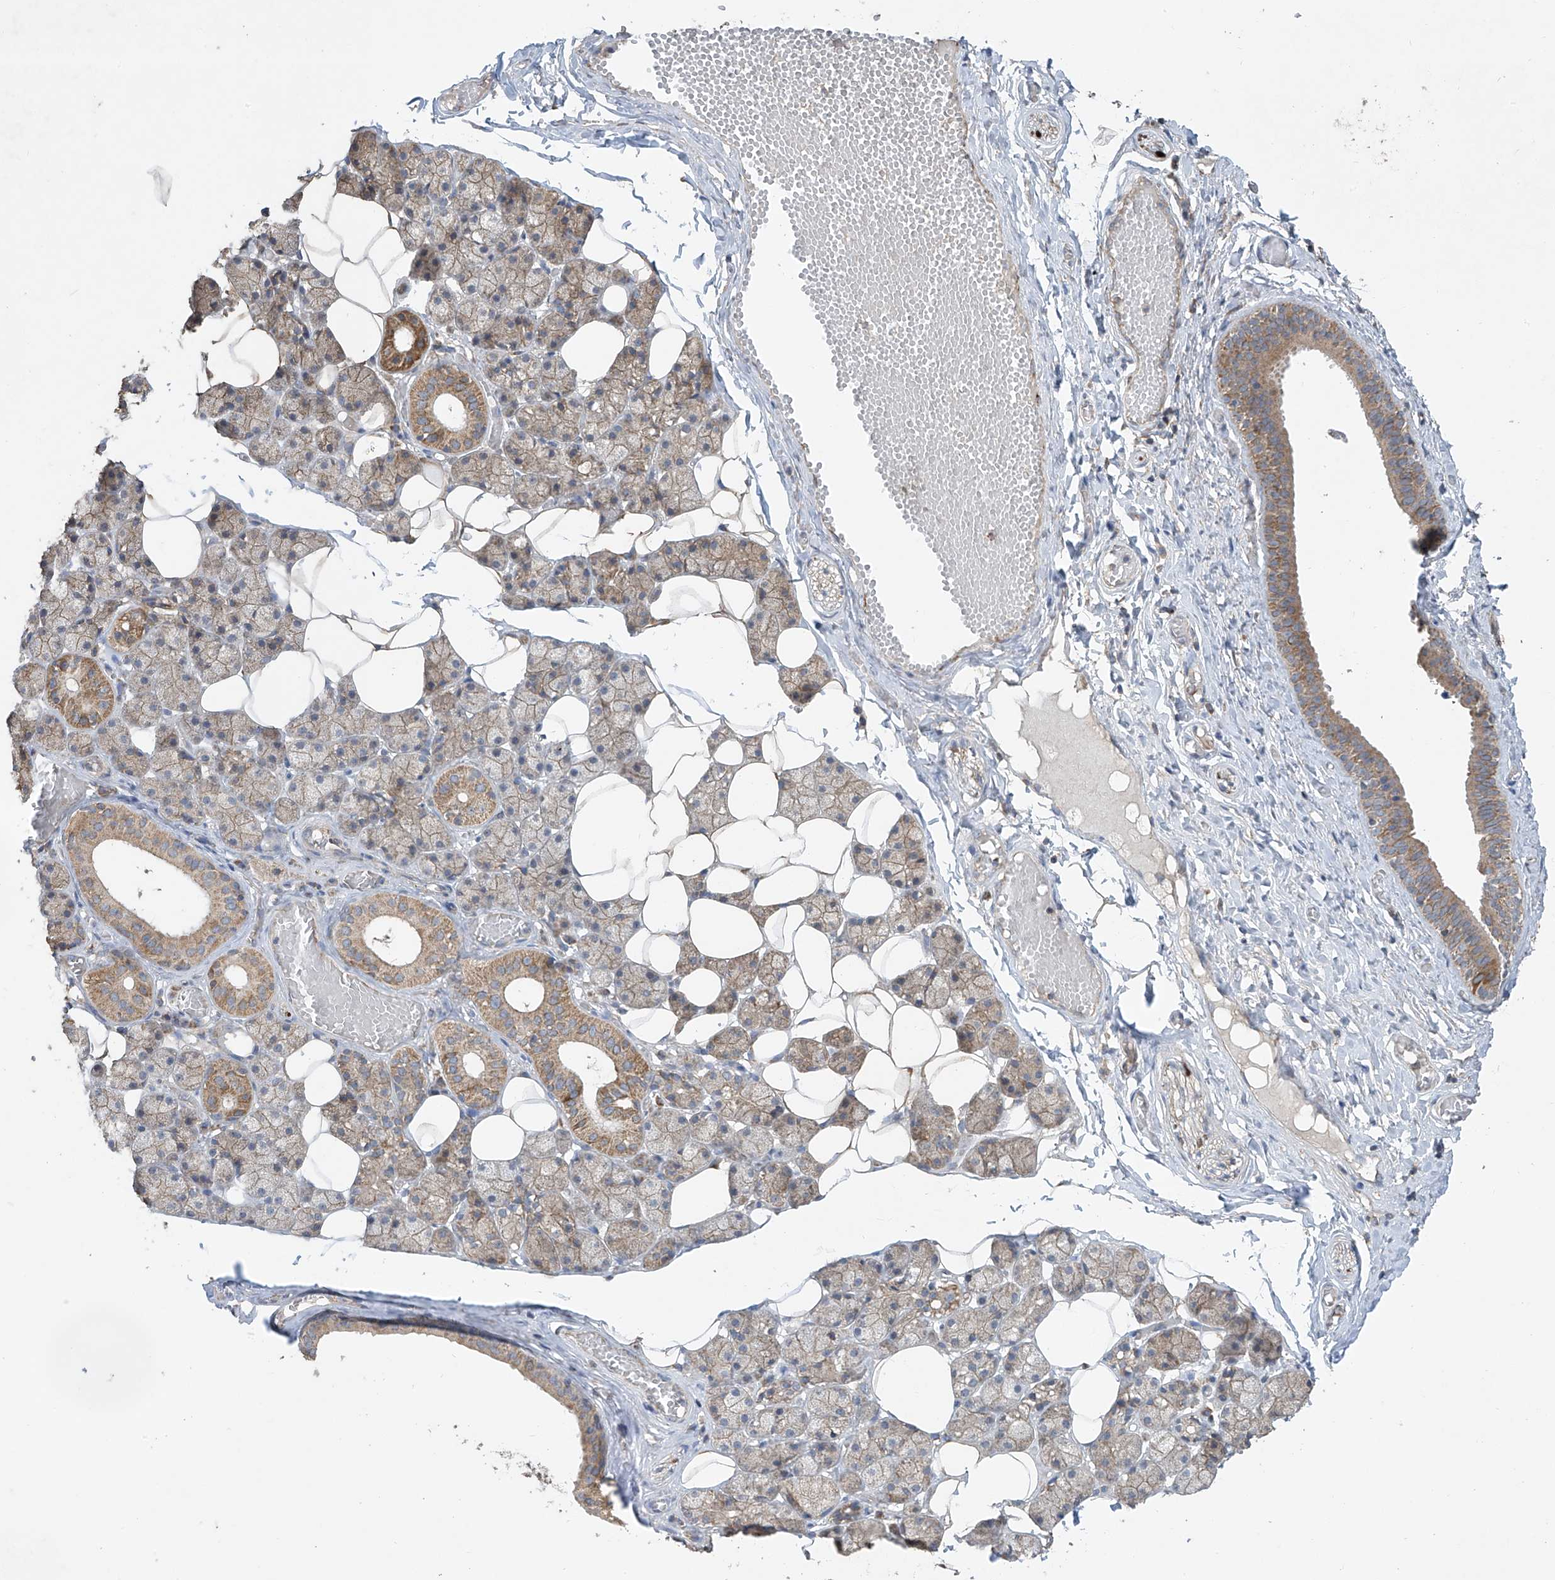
{"staining": {"intensity": "moderate", "quantity": "<25%", "location": "cytoplasmic/membranous"}, "tissue": "salivary gland", "cell_type": "Glandular cells", "image_type": "normal", "snomed": [{"axis": "morphology", "description": "Normal tissue, NOS"}, {"axis": "topography", "description": "Salivary gland"}], "caption": "Moderate cytoplasmic/membranous positivity for a protein is identified in about <25% of glandular cells of normal salivary gland using immunohistochemistry.", "gene": "UQCC1", "patient": {"sex": "female", "age": 33}}